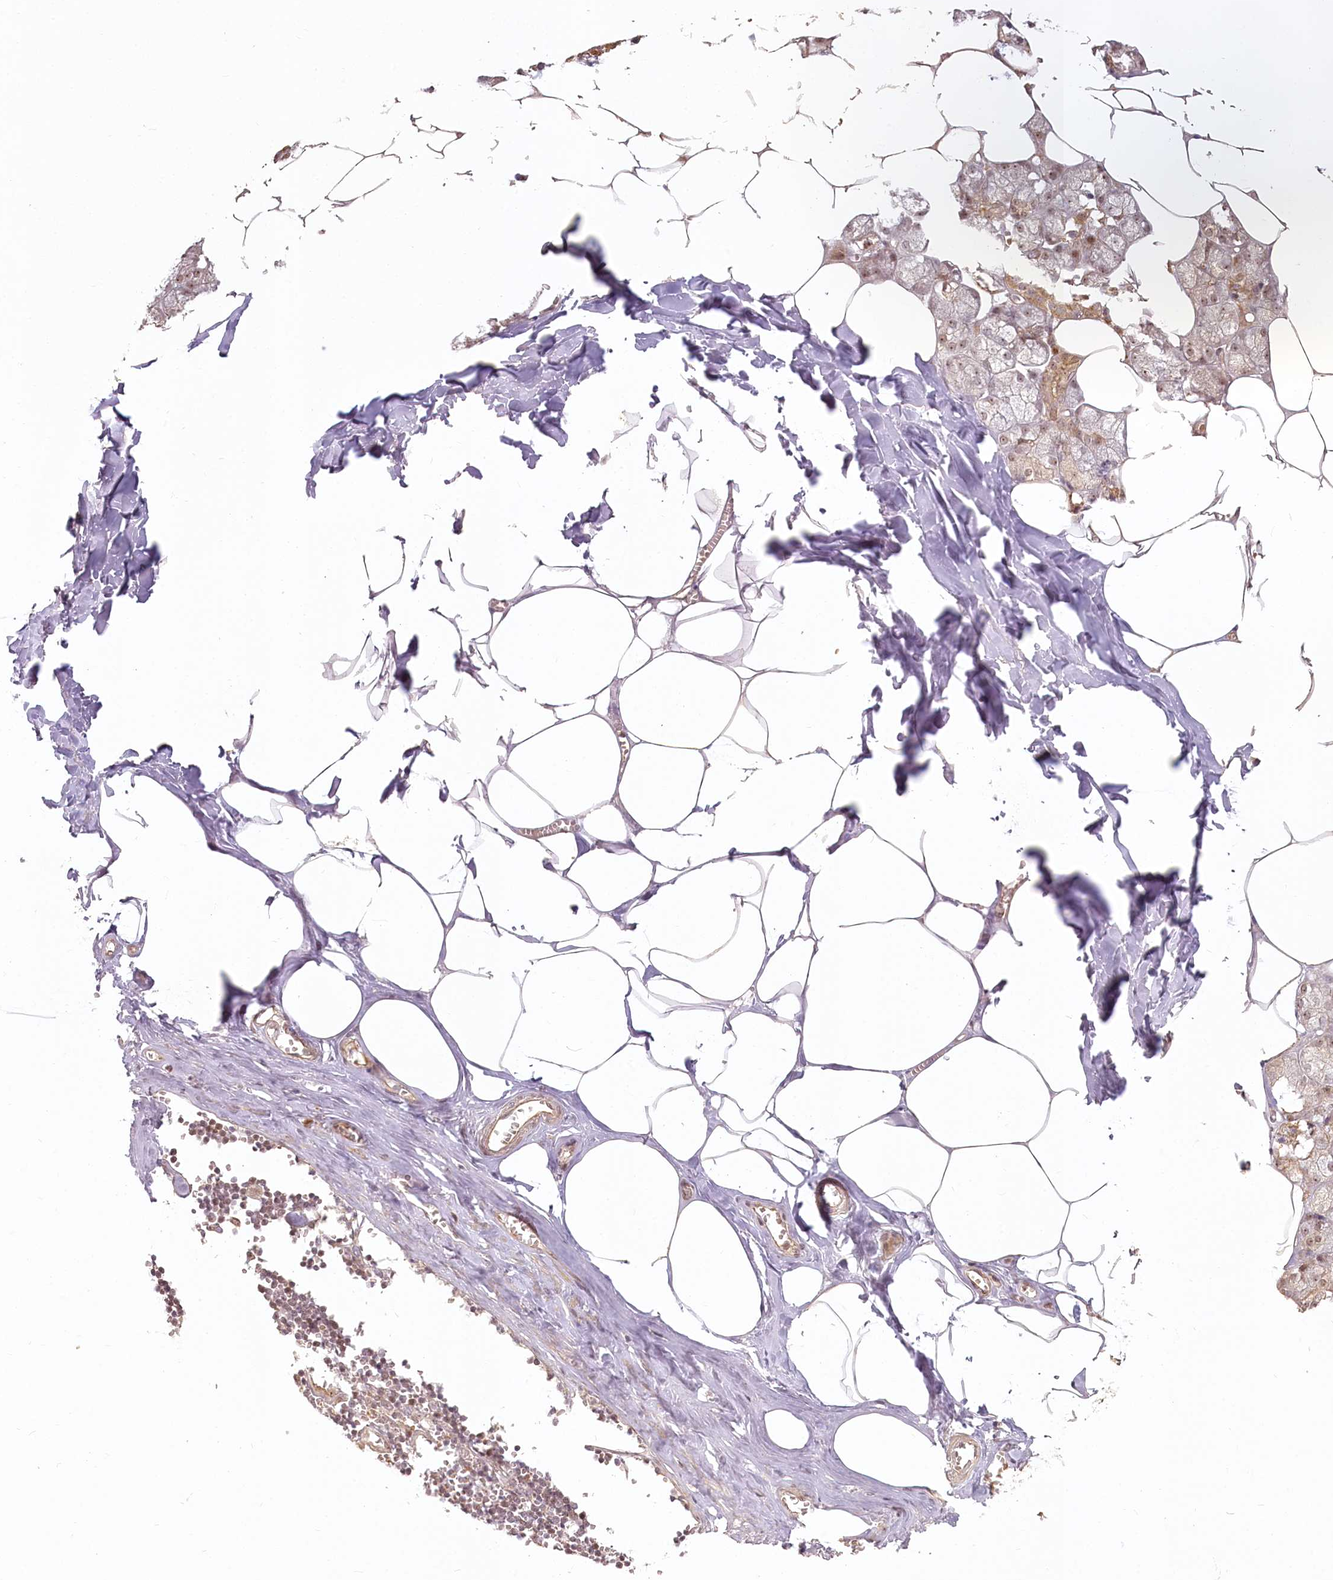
{"staining": {"intensity": "moderate", "quantity": "<25%", "location": "cytoplasmic/membranous,nuclear"}, "tissue": "salivary gland", "cell_type": "Glandular cells", "image_type": "normal", "snomed": [{"axis": "morphology", "description": "Normal tissue, NOS"}, {"axis": "topography", "description": "Salivary gland"}], "caption": "Immunohistochemistry (IHC) of unremarkable salivary gland displays low levels of moderate cytoplasmic/membranous,nuclear staining in about <25% of glandular cells.", "gene": "EXOSC7", "patient": {"sex": "male", "age": 62}}